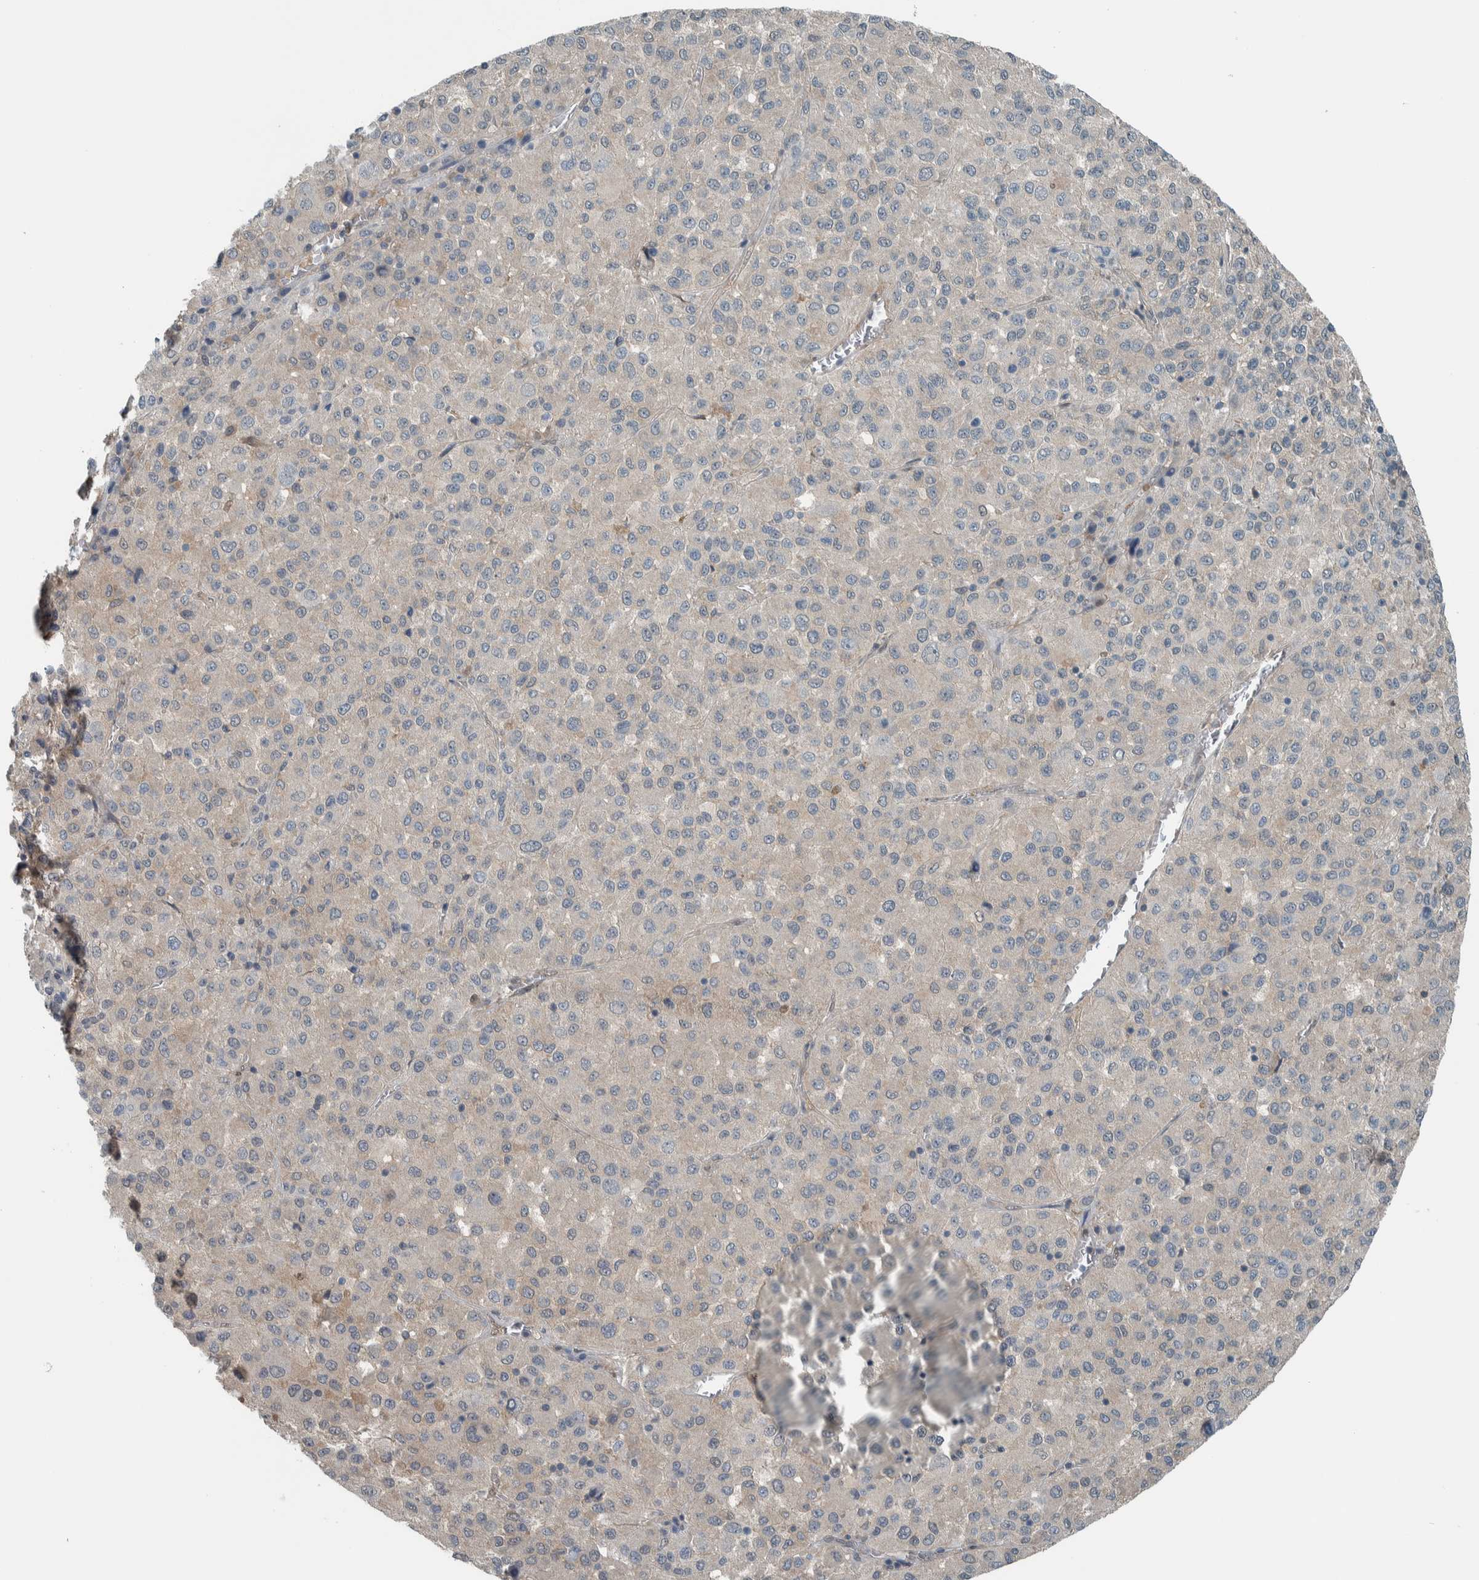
{"staining": {"intensity": "weak", "quantity": "<25%", "location": "cytoplasmic/membranous"}, "tissue": "melanoma", "cell_type": "Tumor cells", "image_type": "cancer", "snomed": [{"axis": "morphology", "description": "Malignant melanoma, Metastatic site"}, {"axis": "topography", "description": "Lung"}], "caption": "DAB immunohistochemical staining of malignant melanoma (metastatic site) shows no significant positivity in tumor cells.", "gene": "ALAD", "patient": {"sex": "male", "age": 64}}